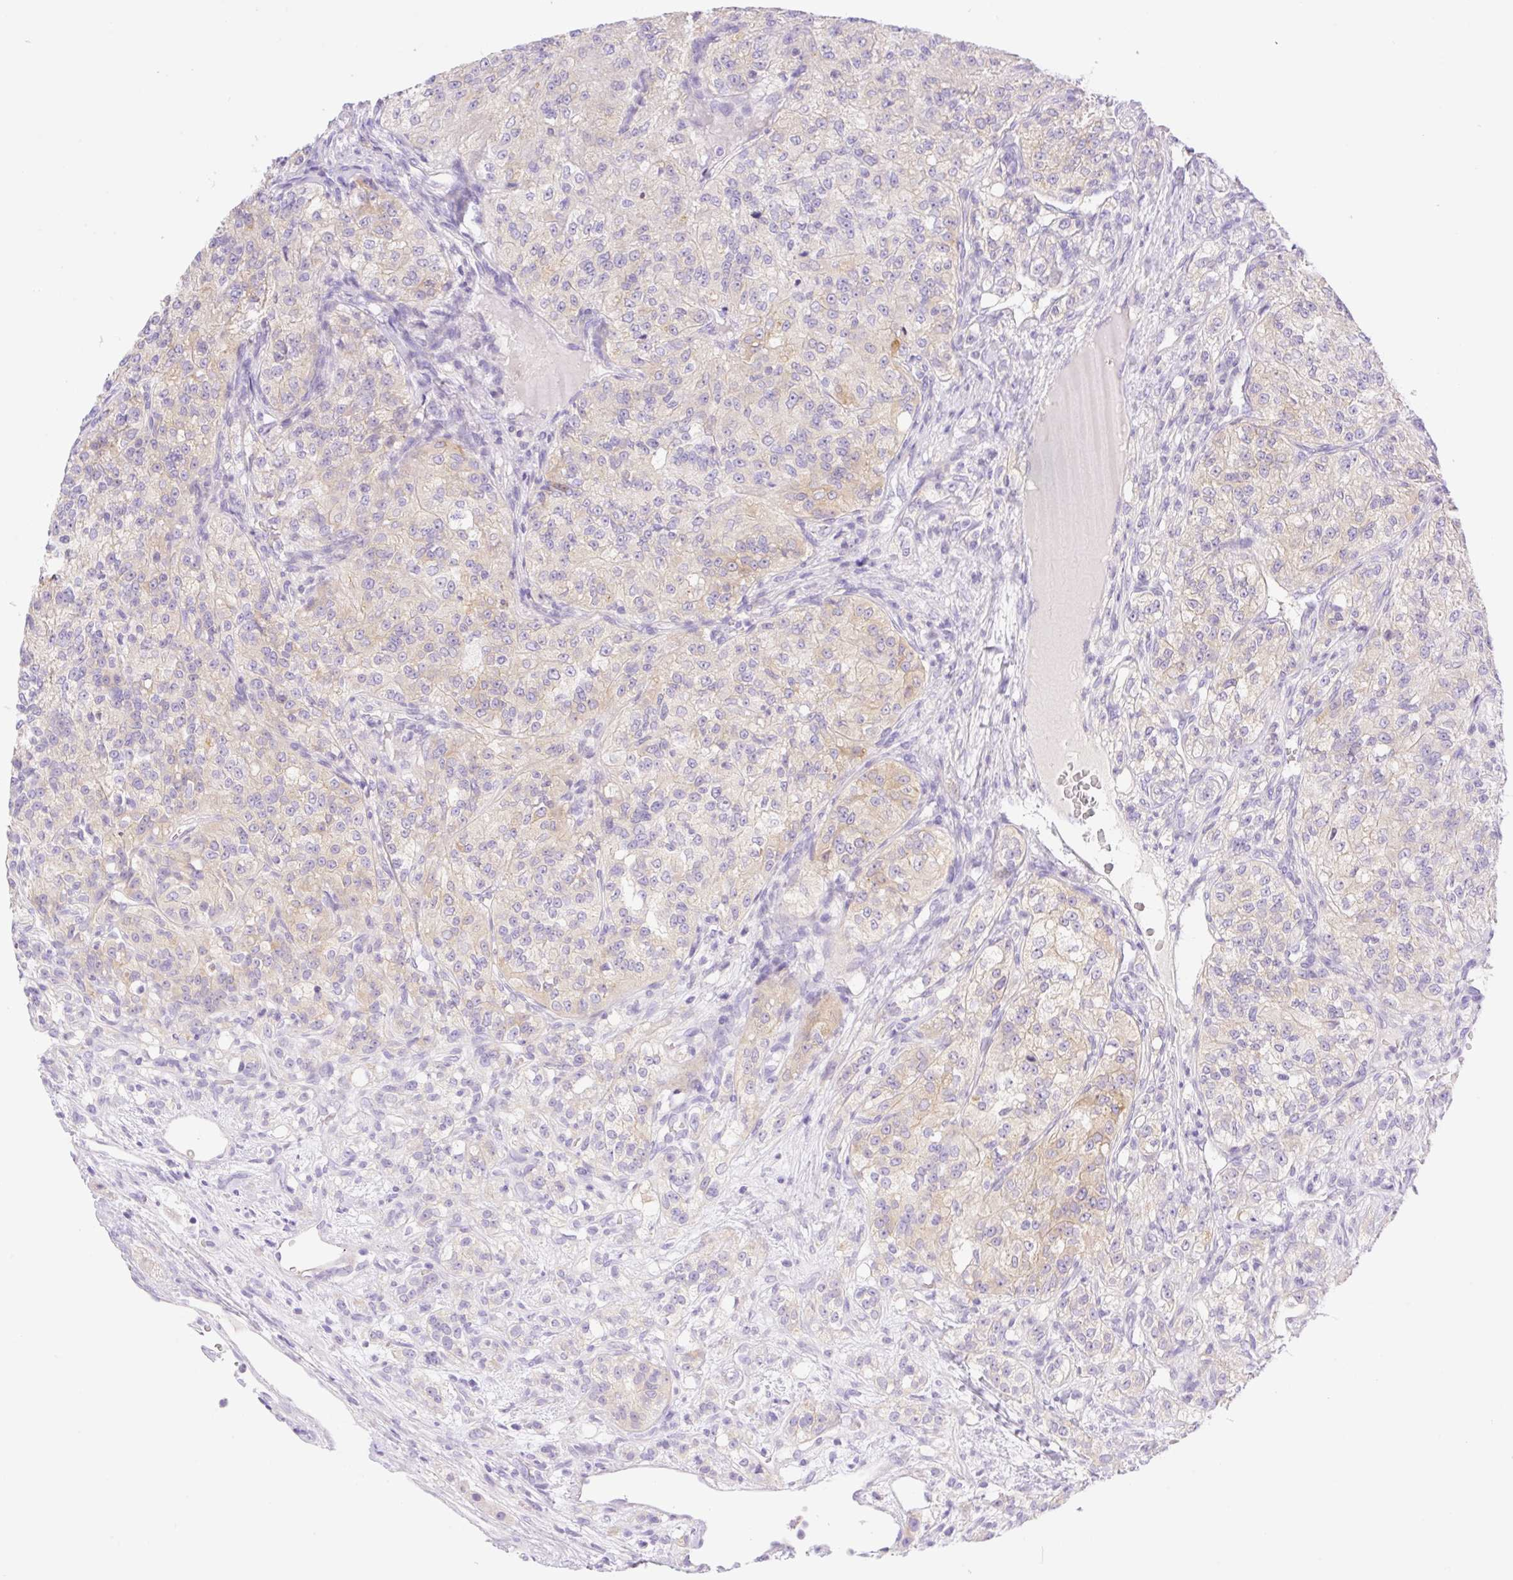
{"staining": {"intensity": "weak", "quantity": "<25%", "location": "cytoplasmic/membranous"}, "tissue": "renal cancer", "cell_type": "Tumor cells", "image_type": "cancer", "snomed": [{"axis": "morphology", "description": "Adenocarcinoma, NOS"}, {"axis": "topography", "description": "Kidney"}], "caption": "IHC photomicrograph of human renal cancer (adenocarcinoma) stained for a protein (brown), which exhibits no staining in tumor cells.", "gene": "DENND5A", "patient": {"sex": "female", "age": 63}}